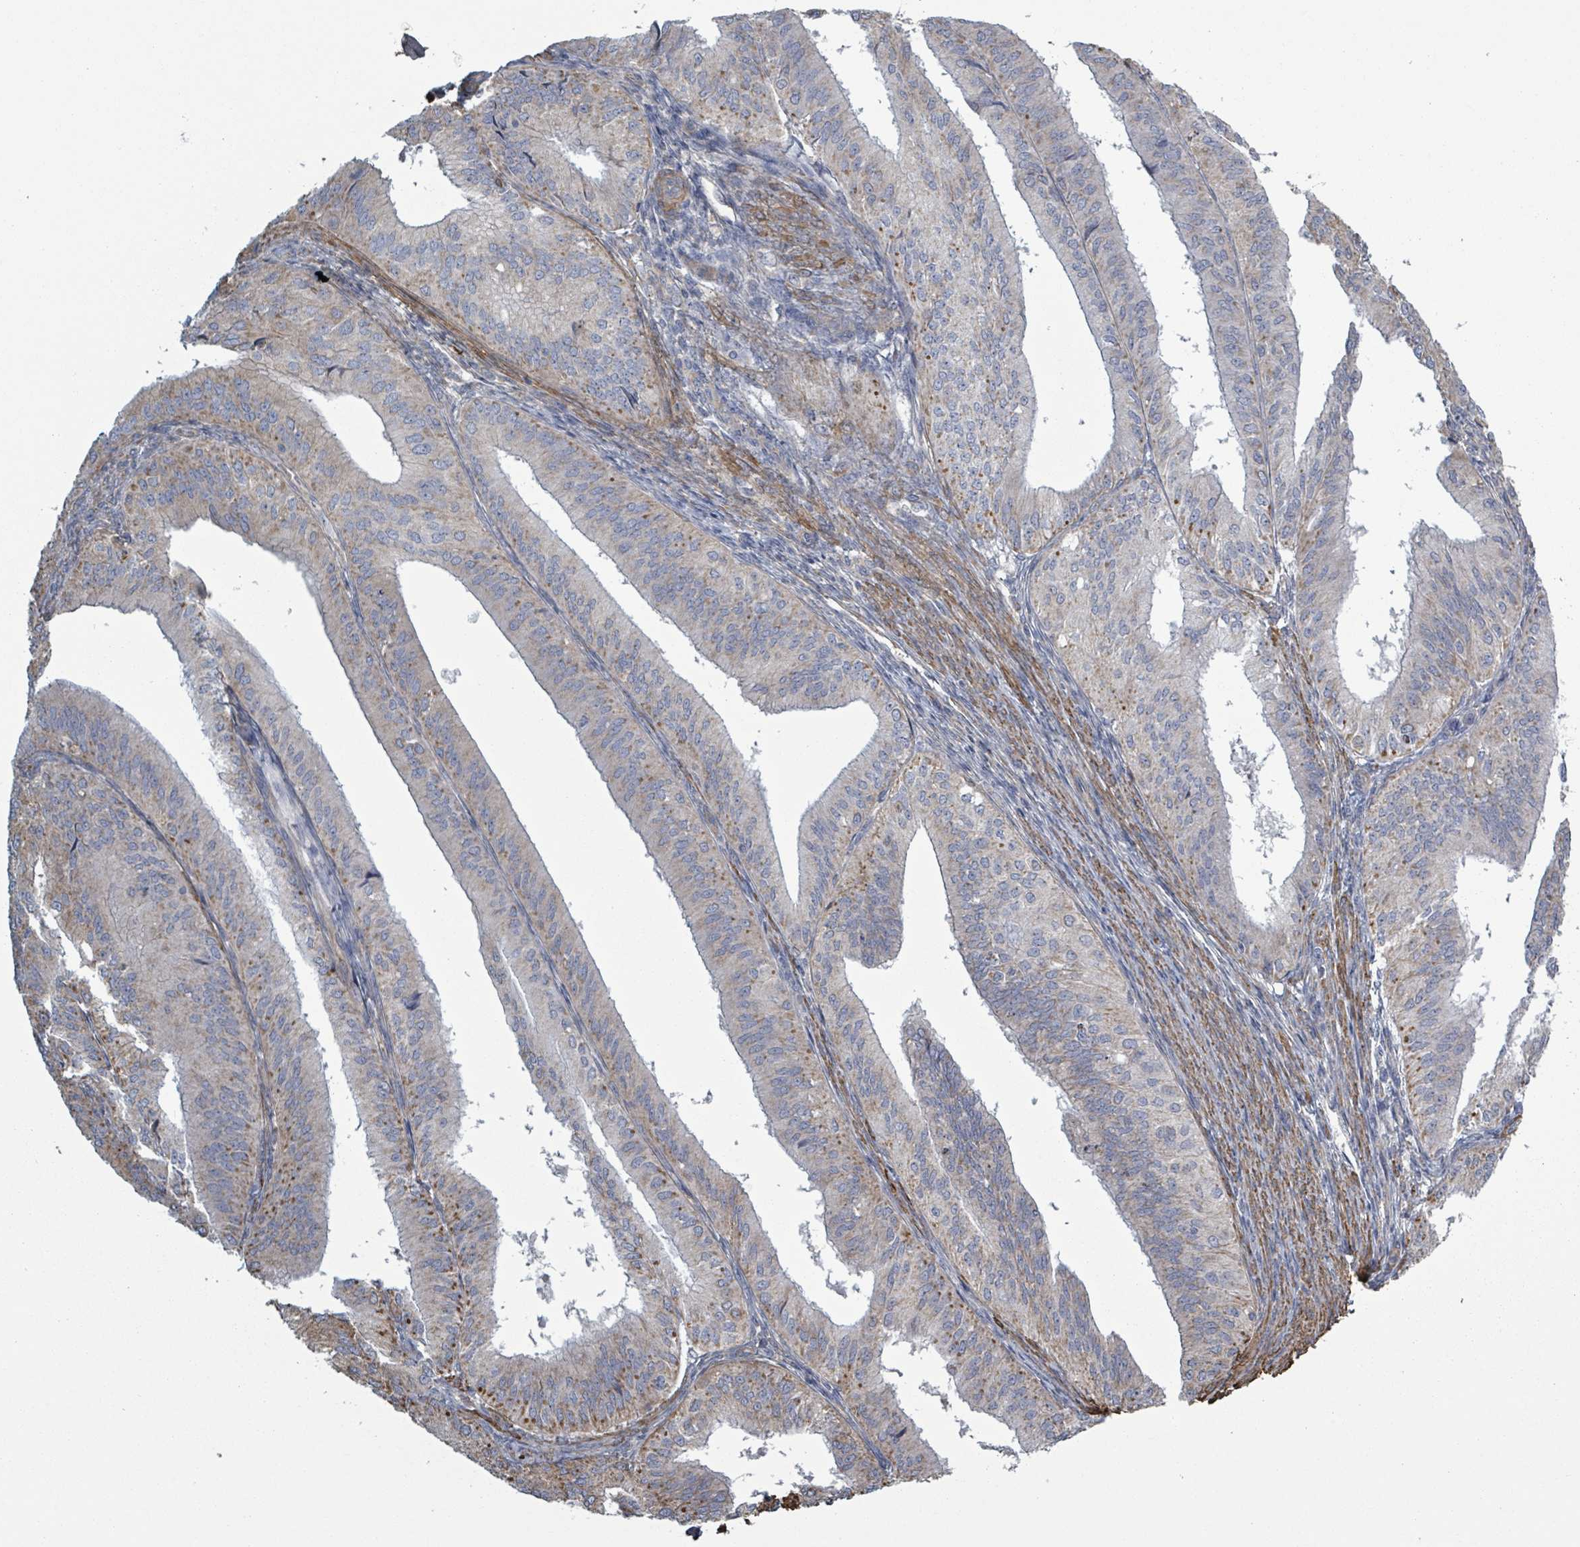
{"staining": {"intensity": "moderate", "quantity": "25%-75%", "location": "cytoplasmic/membranous"}, "tissue": "endometrial cancer", "cell_type": "Tumor cells", "image_type": "cancer", "snomed": [{"axis": "morphology", "description": "Adenocarcinoma, NOS"}, {"axis": "topography", "description": "Endometrium"}], "caption": "A medium amount of moderate cytoplasmic/membranous staining is appreciated in approximately 25%-75% of tumor cells in endometrial cancer (adenocarcinoma) tissue. (Stains: DAB in brown, nuclei in blue, Microscopy: brightfield microscopy at high magnification).", "gene": "ADCK1", "patient": {"sex": "female", "age": 50}}